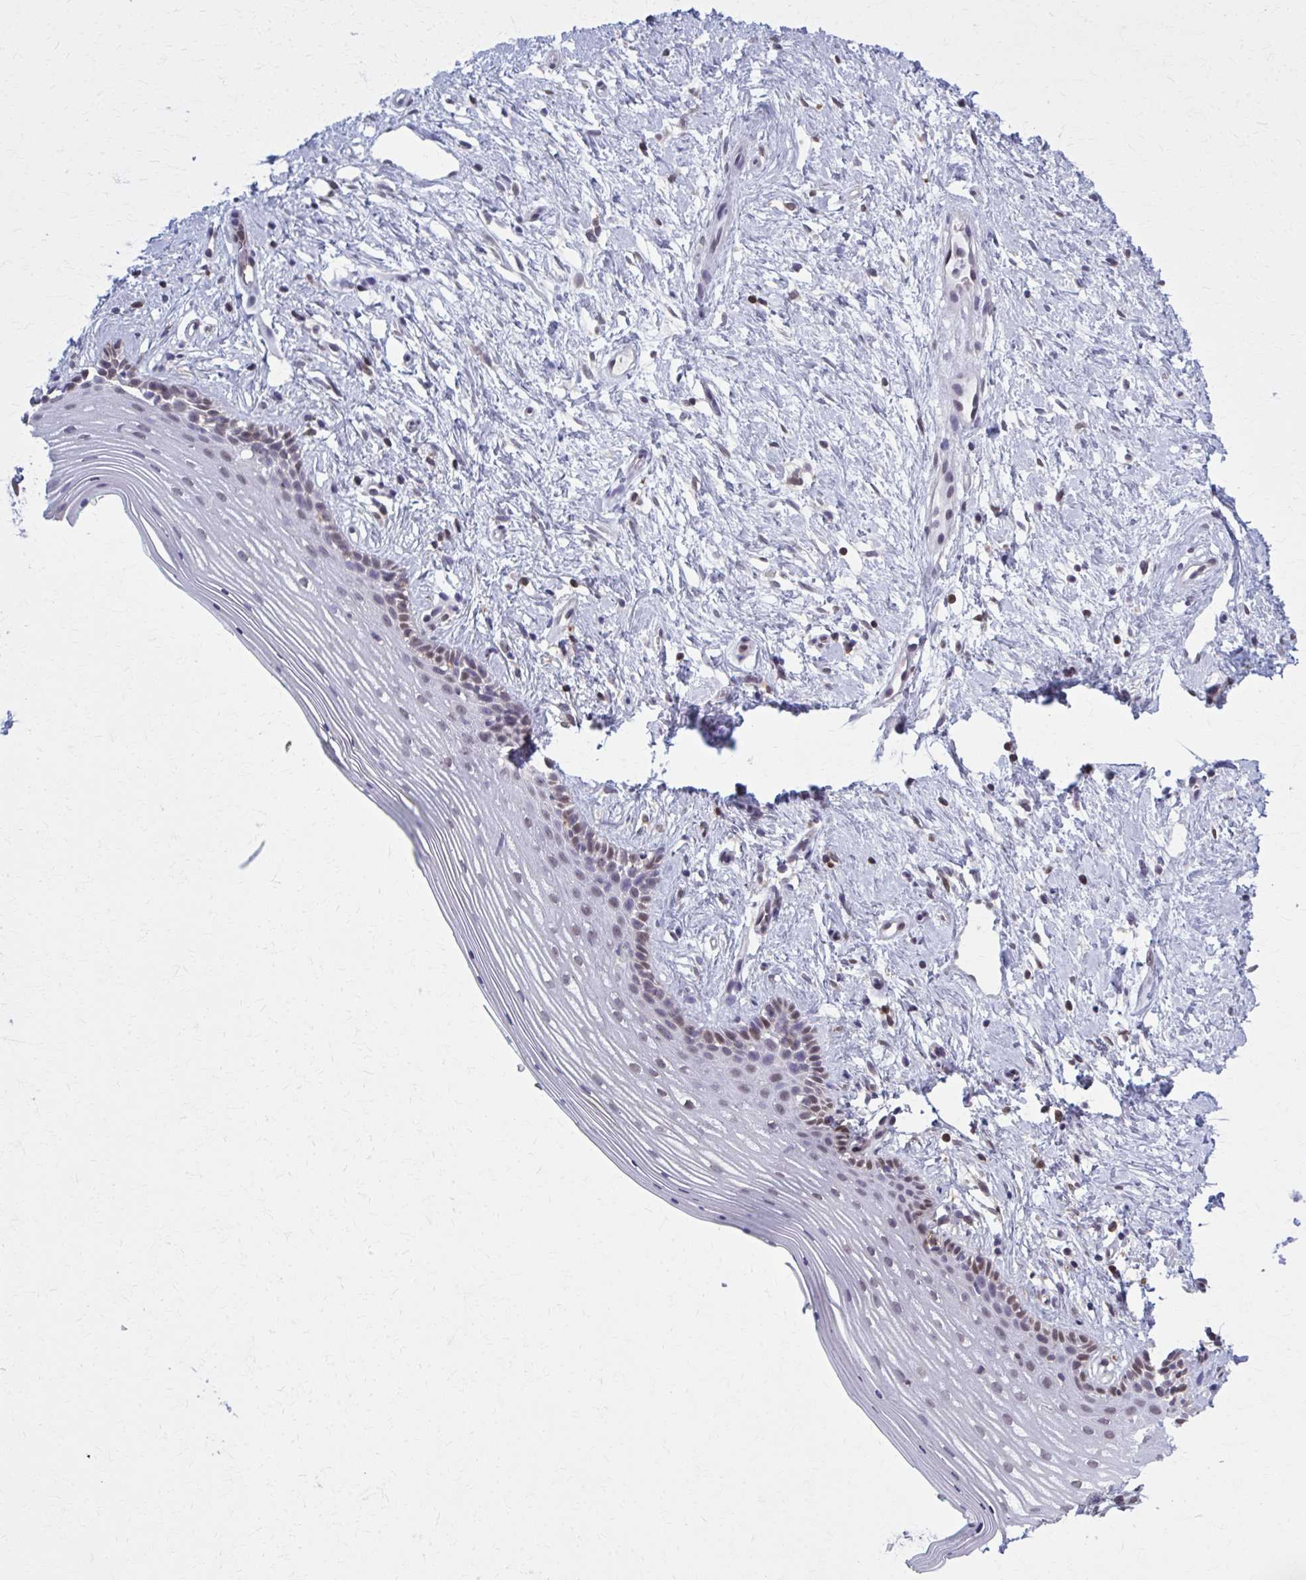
{"staining": {"intensity": "moderate", "quantity": "<25%", "location": "nuclear"}, "tissue": "vagina", "cell_type": "Squamous epithelial cells", "image_type": "normal", "snomed": [{"axis": "morphology", "description": "Normal tissue, NOS"}, {"axis": "topography", "description": "Vagina"}], "caption": "Protein staining by IHC reveals moderate nuclear expression in about <25% of squamous epithelial cells in normal vagina.", "gene": "MDH1", "patient": {"sex": "female", "age": 42}}